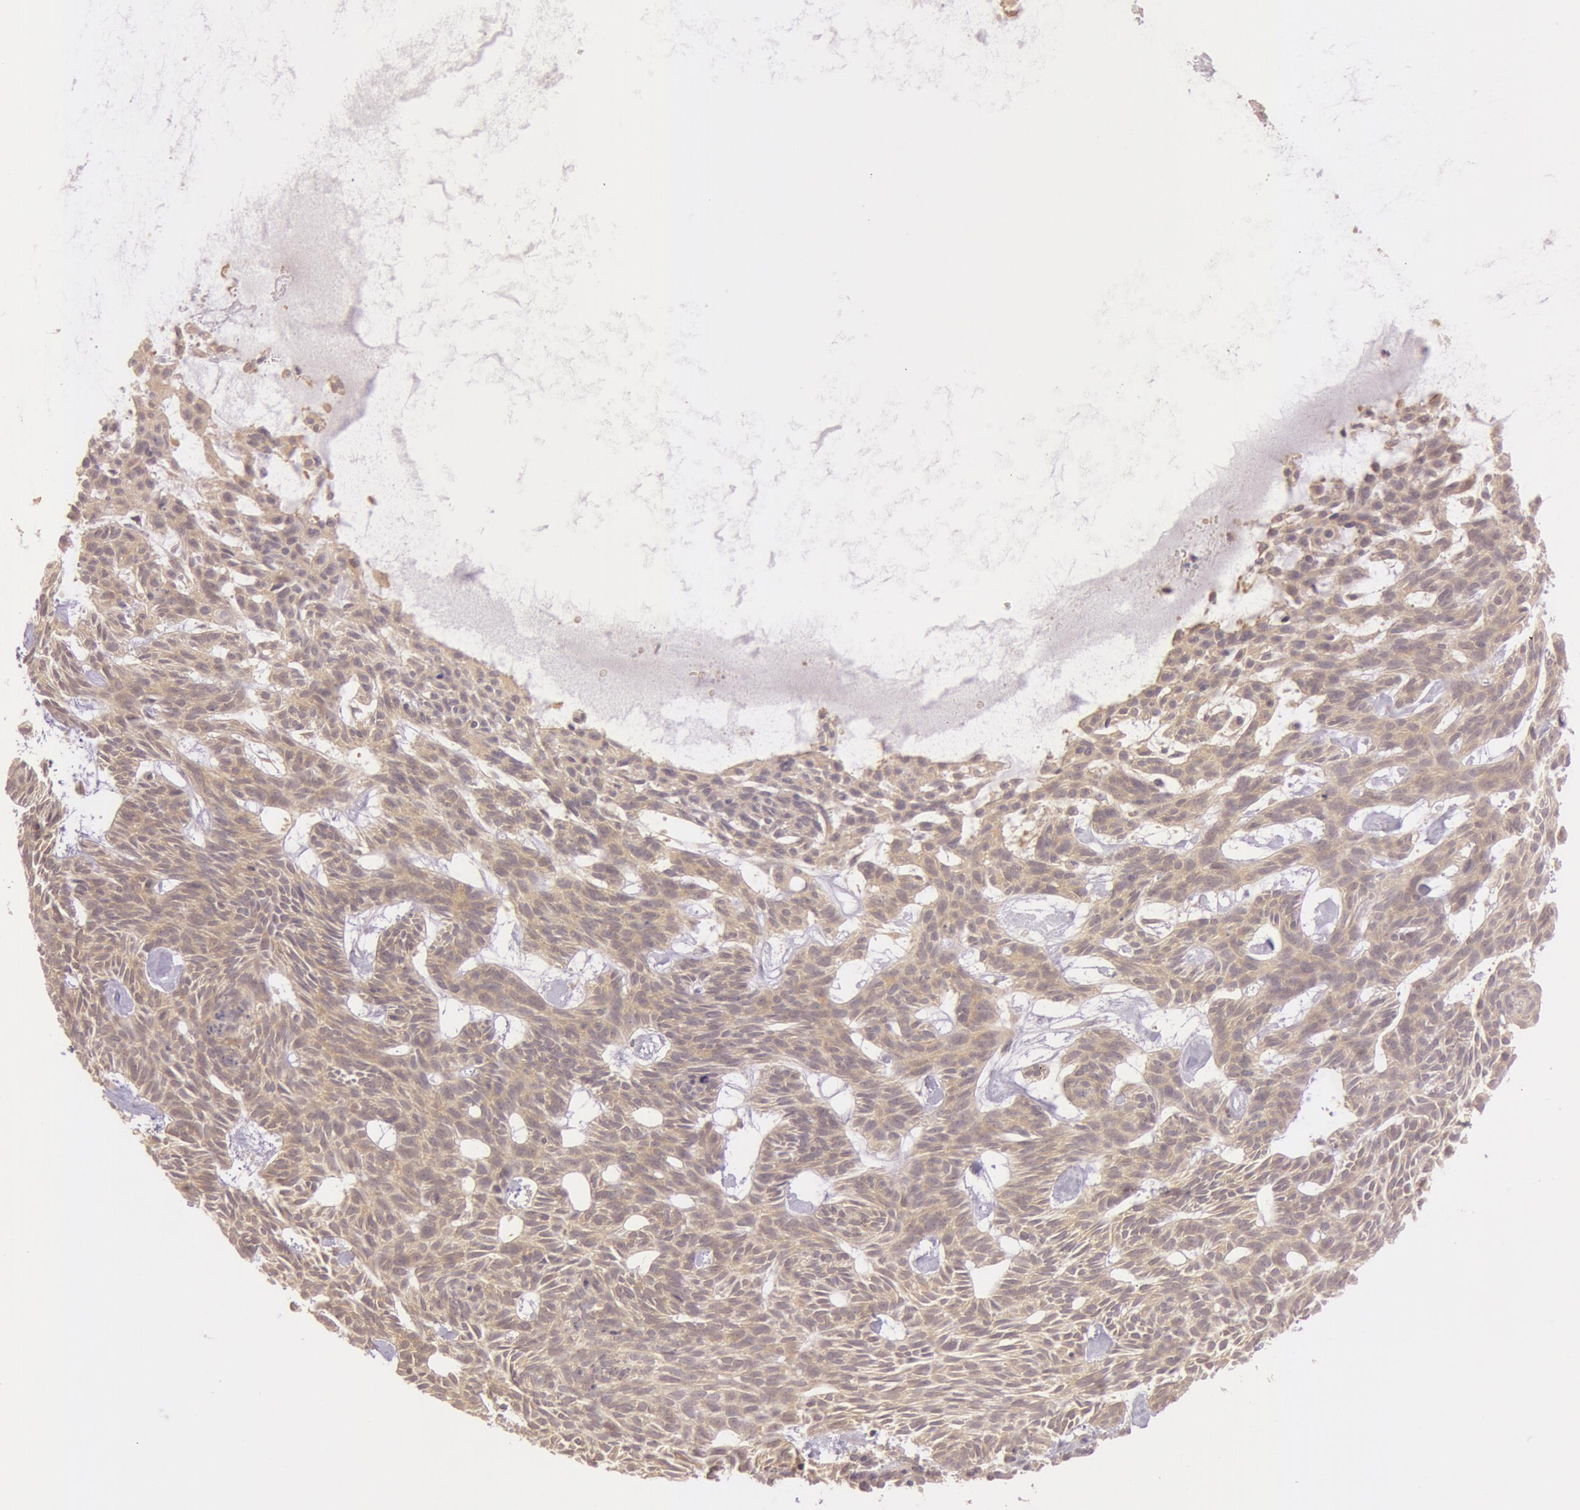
{"staining": {"intensity": "weak", "quantity": ">75%", "location": "cytoplasmic/membranous"}, "tissue": "skin cancer", "cell_type": "Tumor cells", "image_type": "cancer", "snomed": [{"axis": "morphology", "description": "Basal cell carcinoma"}, {"axis": "topography", "description": "Skin"}], "caption": "IHC (DAB) staining of human skin cancer (basal cell carcinoma) demonstrates weak cytoplasmic/membranous protein expression in about >75% of tumor cells.", "gene": "ATG2B", "patient": {"sex": "male", "age": 75}}